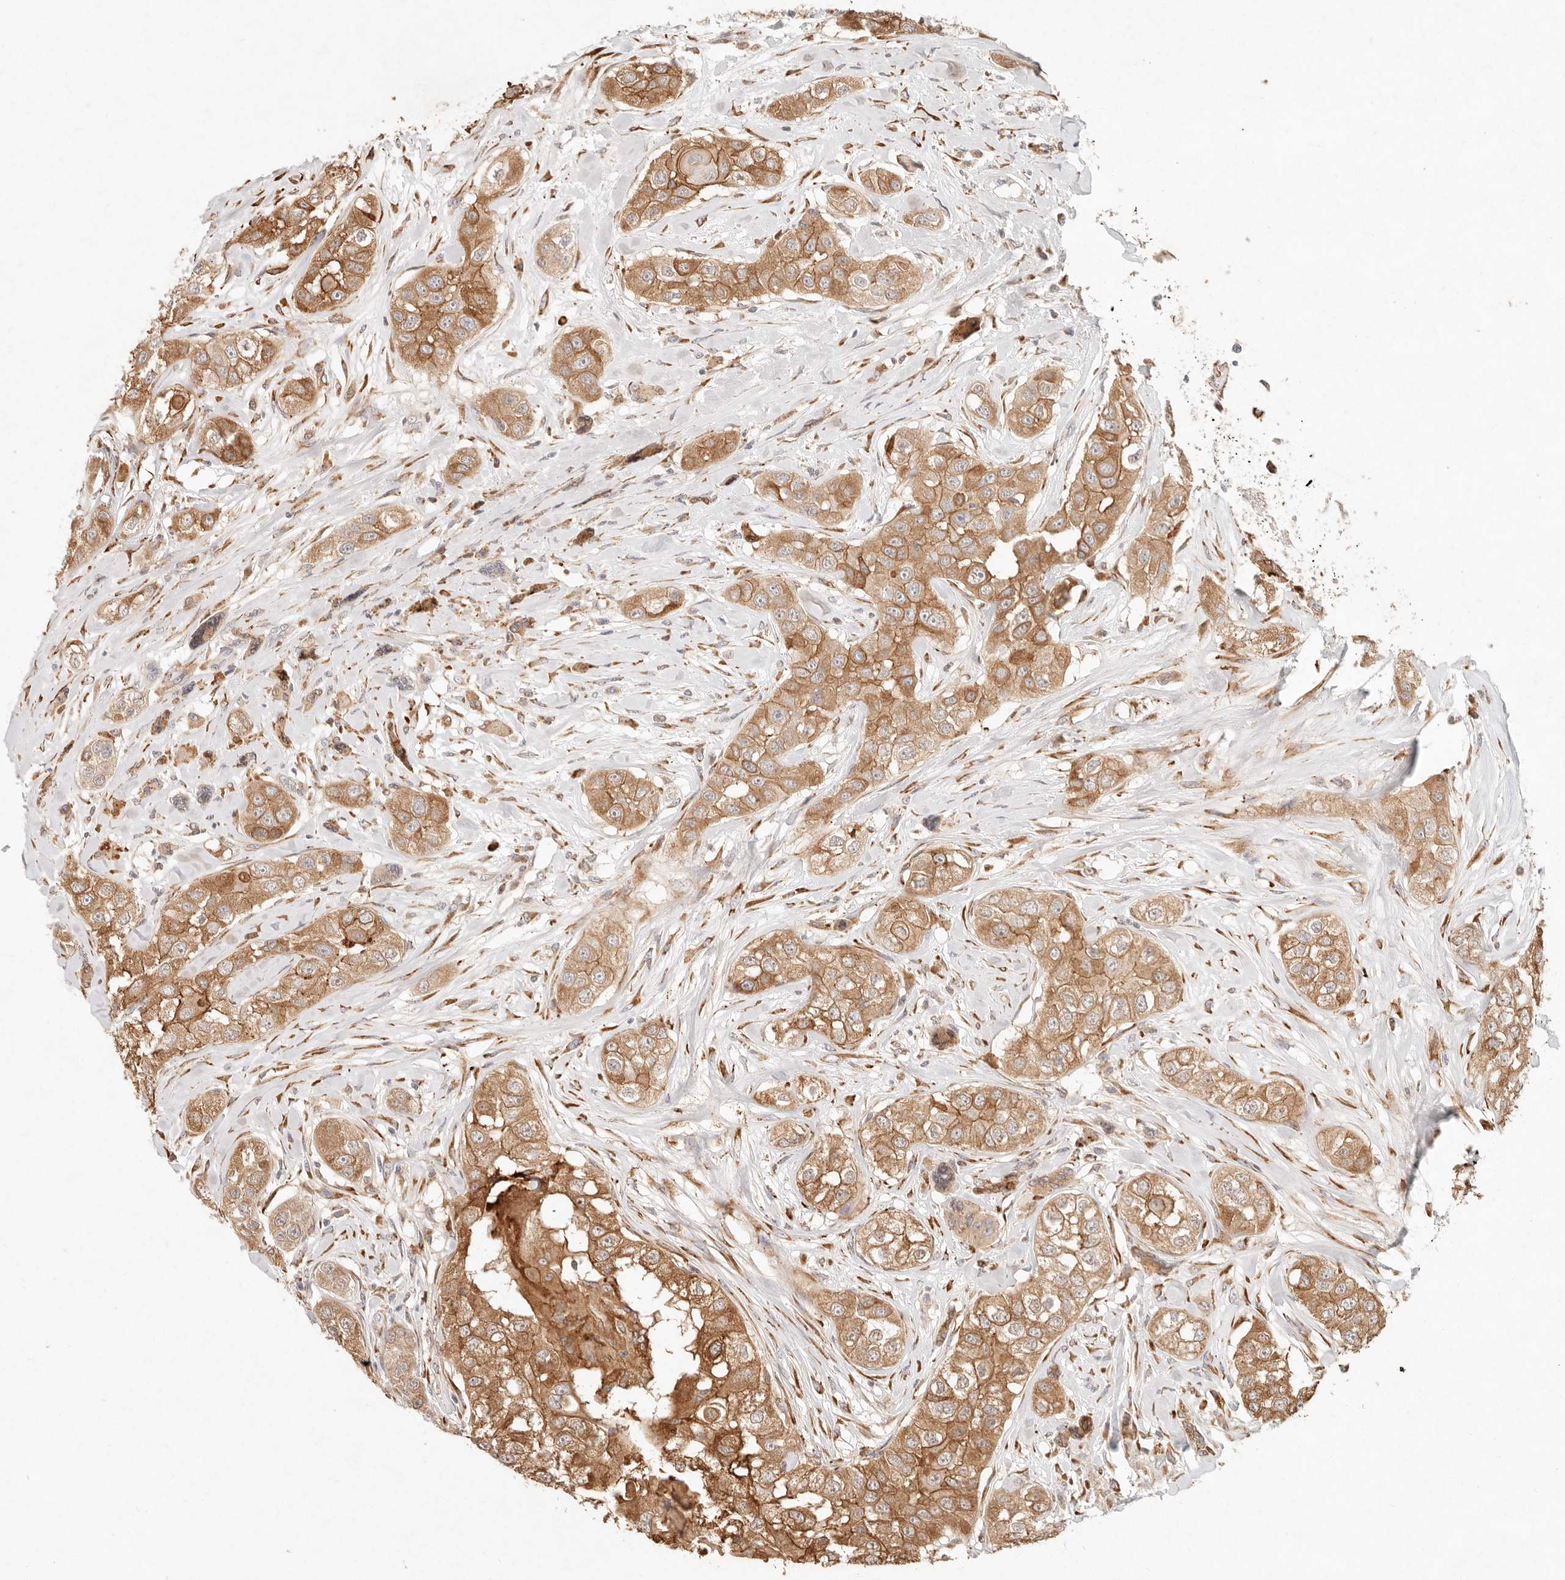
{"staining": {"intensity": "strong", "quantity": ">75%", "location": "cytoplasmic/membranous"}, "tissue": "head and neck cancer", "cell_type": "Tumor cells", "image_type": "cancer", "snomed": [{"axis": "morphology", "description": "Normal tissue, NOS"}, {"axis": "morphology", "description": "Squamous cell carcinoma, NOS"}, {"axis": "topography", "description": "Skeletal muscle"}, {"axis": "topography", "description": "Head-Neck"}], "caption": "The immunohistochemical stain labels strong cytoplasmic/membranous staining in tumor cells of head and neck cancer (squamous cell carcinoma) tissue. The staining is performed using DAB brown chromogen to label protein expression. The nuclei are counter-stained blue using hematoxylin.", "gene": "C1orf127", "patient": {"sex": "male", "age": 51}}